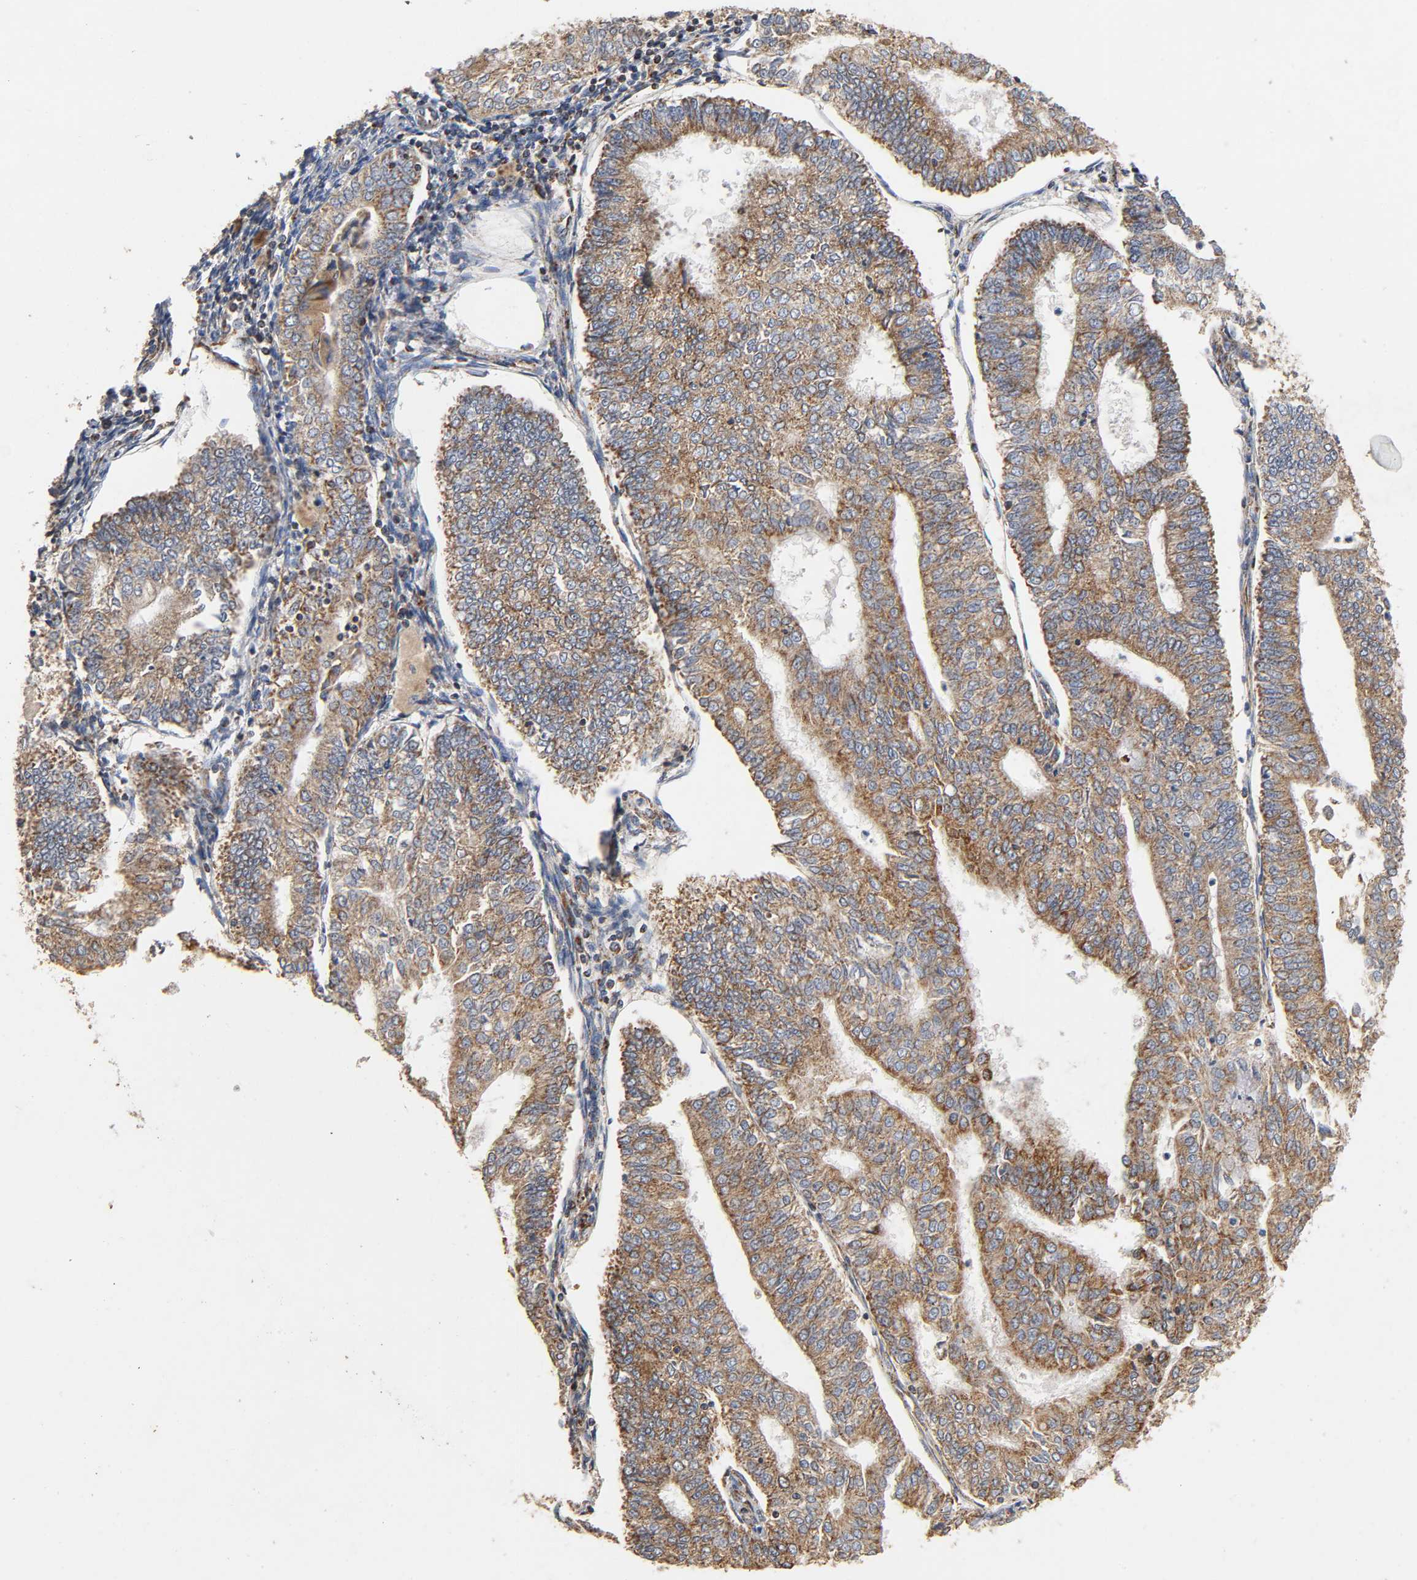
{"staining": {"intensity": "moderate", "quantity": ">75%", "location": "cytoplasmic/membranous"}, "tissue": "endometrial cancer", "cell_type": "Tumor cells", "image_type": "cancer", "snomed": [{"axis": "morphology", "description": "Adenocarcinoma, NOS"}, {"axis": "topography", "description": "Endometrium"}], "caption": "Immunohistochemical staining of endometrial adenocarcinoma demonstrates medium levels of moderate cytoplasmic/membranous expression in about >75% of tumor cells. Nuclei are stained in blue.", "gene": "NDUFS3", "patient": {"sex": "female", "age": 59}}